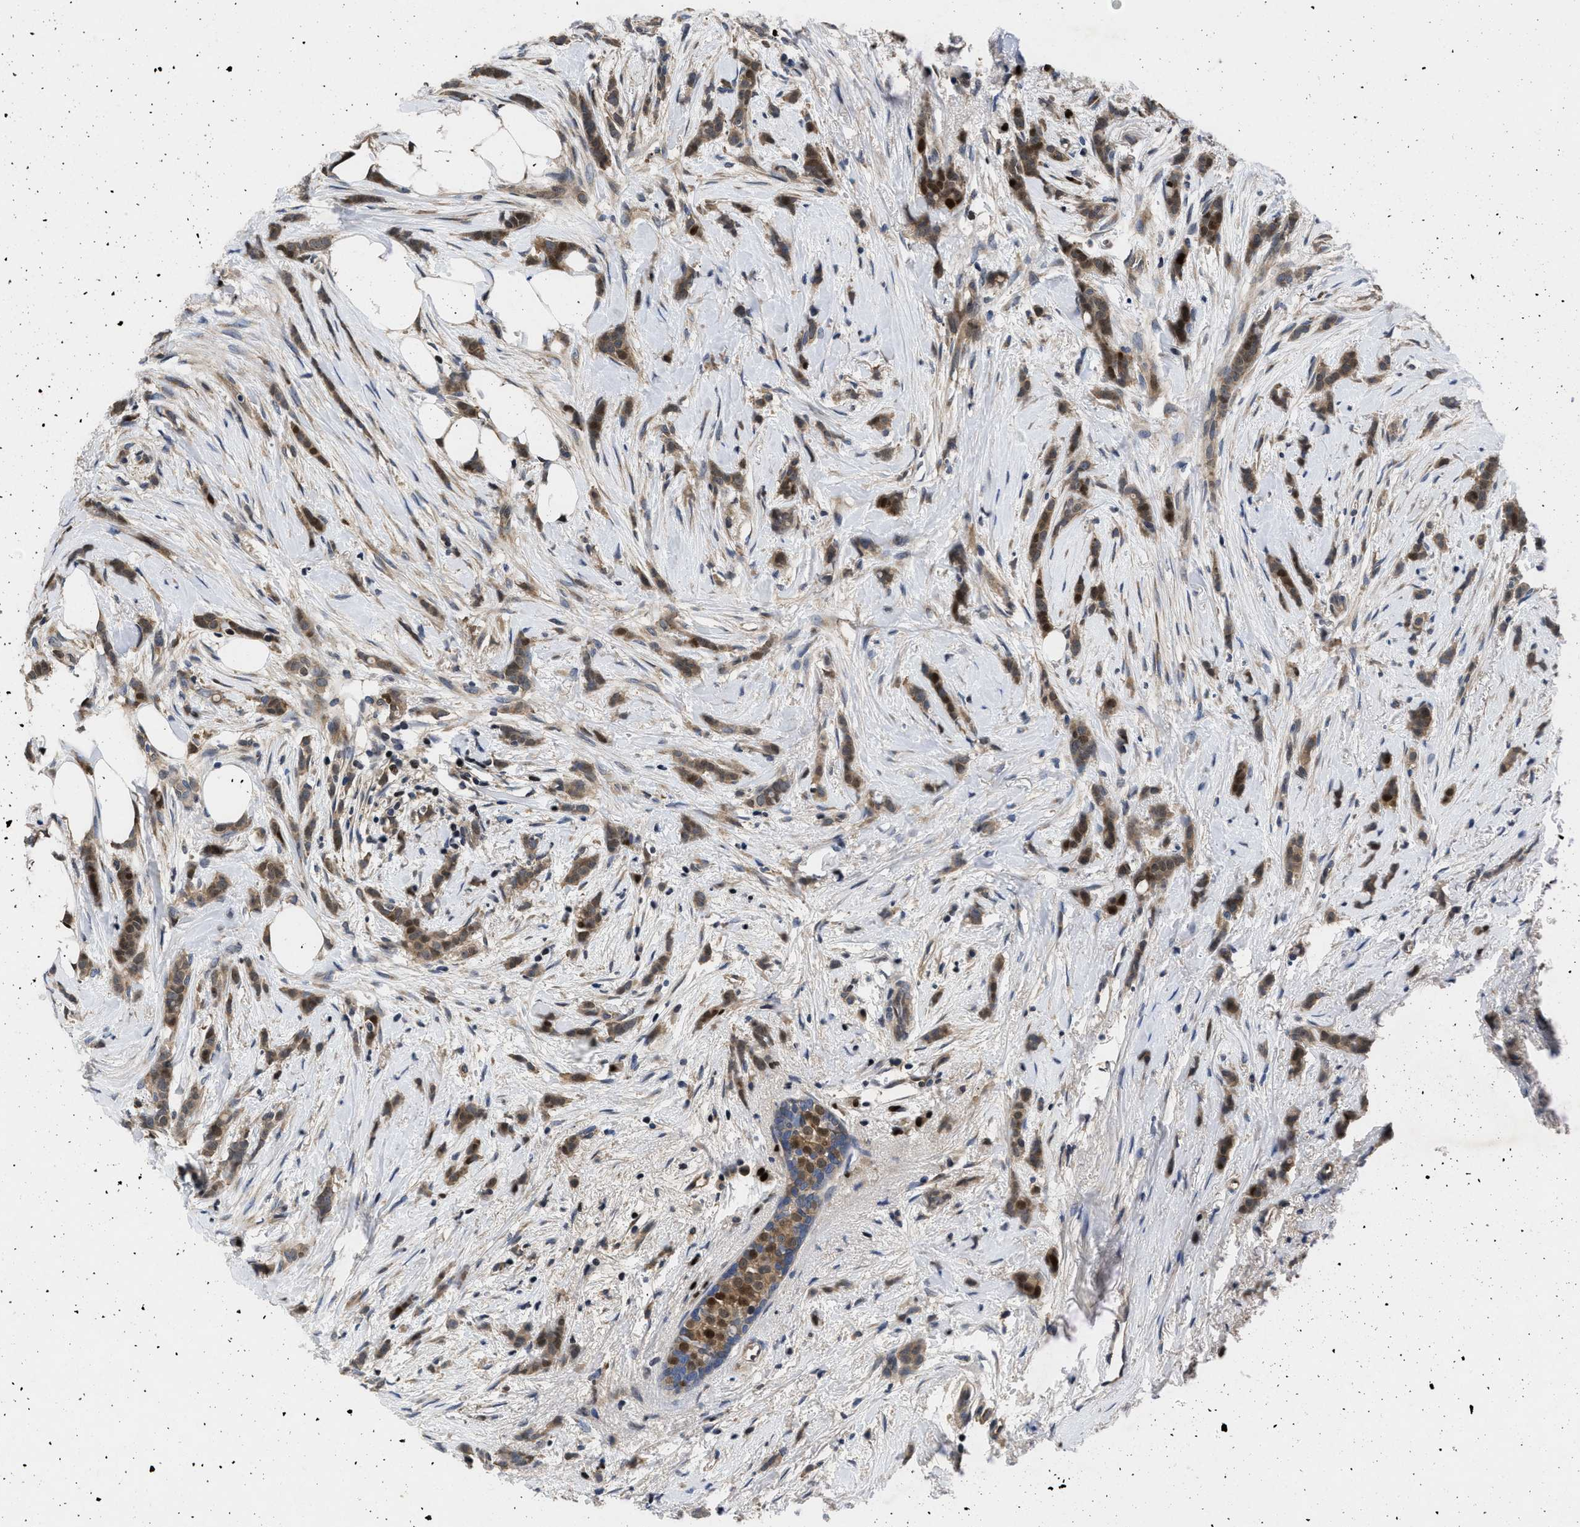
{"staining": {"intensity": "moderate", "quantity": ">75%", "location": "cytoplasmic/membranous,nuclear"}, "tissue": "breast cancer", "cell_type": "Tumor cells", "image_type": "cancer", "snomed": [{"axis": "morphology", "description": "Lobular carcinoma, in situ"}, {"axis": "morphology", "description": "Lobular carcinoma"}, {"axis": "topography", "description": "Breast"}], "caption": "About >75% of tumor cells in breast cancer display moderate cytoplasmic/membranous and nuclear protein staining as visualized by brown immunohistochemical staining.", "gene": "FAM200A", "patient": {"sex": "female", "age": 41}}